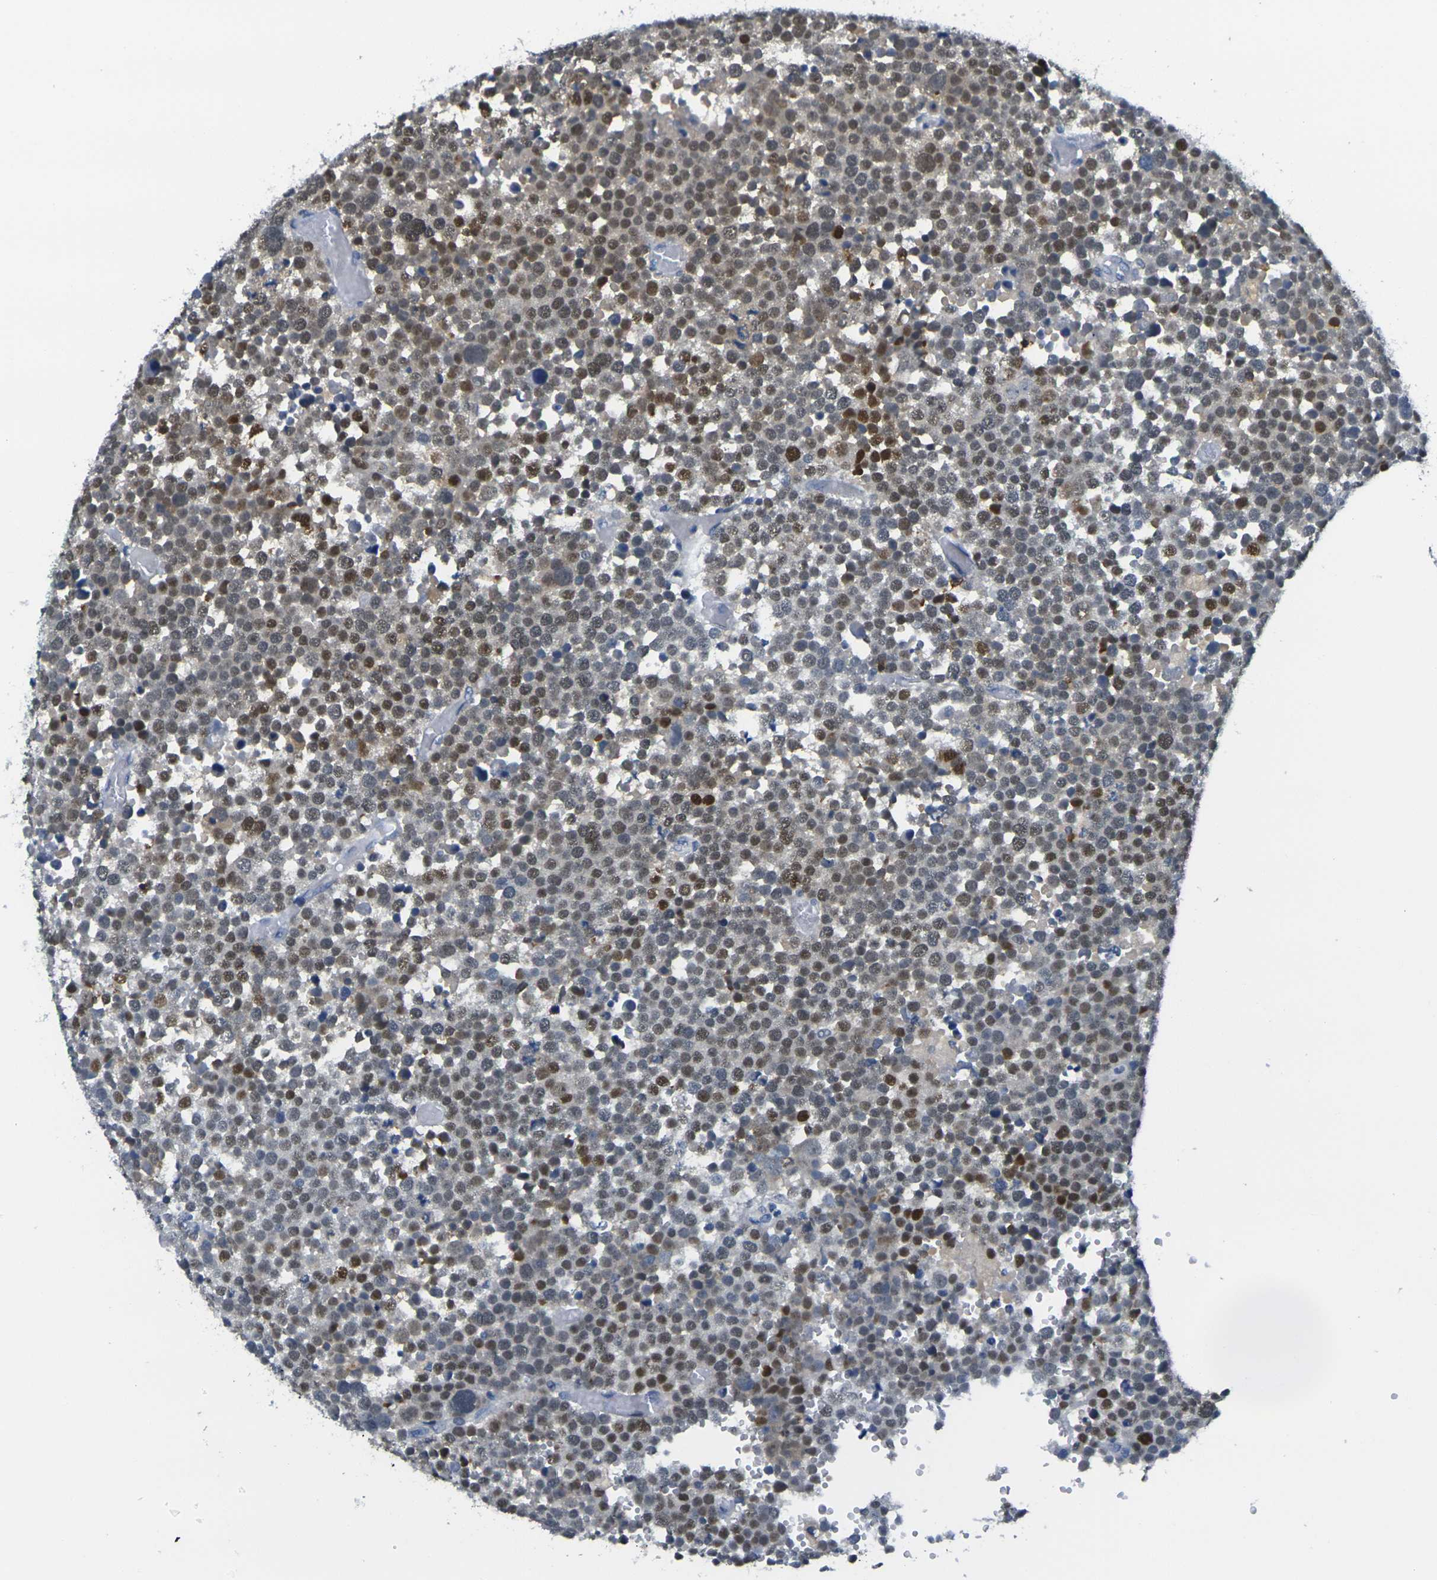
{"staining": {"intensity": "weak", "quantity": "25%-75%", "location": "nuclear"}, "tissue": "testis cancer", "cell_type": "Tumor cells", "image_type": "cancer", "snomed": [{"axis": "morphology", "description": "Seminoma, NOS"}, {"axis": "topography", "description": "Testis"}], "caption": "Immunohistochemical staining of human seminoma (testis) exhibits weak nuclear protein expression in about 25%-75% of tumor cells.", "gene": "CD3D", "patient": {"sex": "male", "age": 71}}